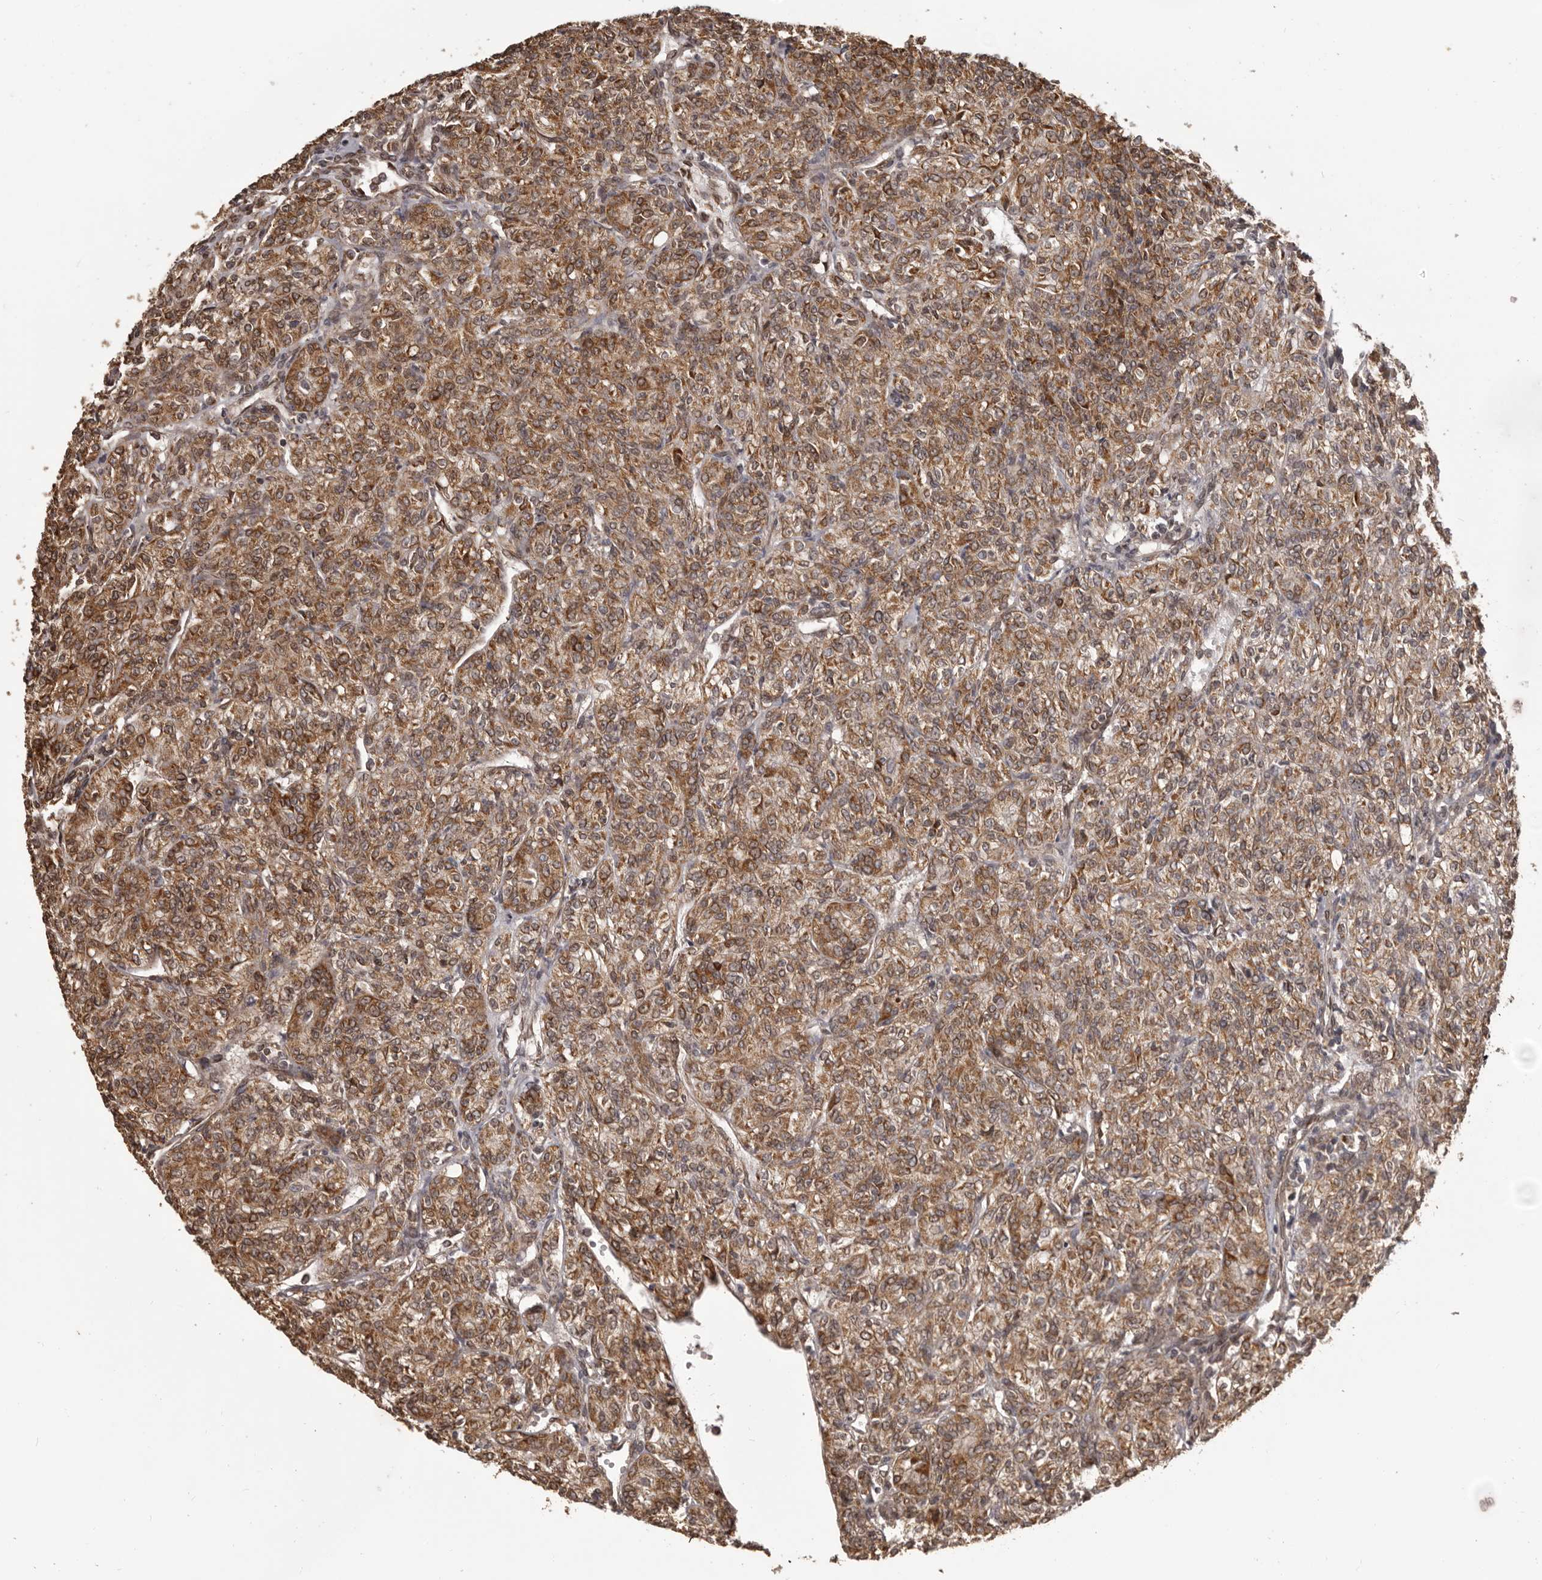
{"staining": {"intensity": "strong", "quantity": ">75%", "location": "cytoplasmic/membranous"}, "tissue": "renal cancer", "cell_type": "Tumor cells", "image_type": "cancer", "snomed": [{"axis": "morphology", "description": "Adenocarcinoma, NOS"}, {"axis": "topography", "description": "Kidney"}], "caption": "Renal cancer stained with DAB immunohistochemistry (IHC) shows high levels of strong cytoplasmic/membranous staining in about >75% of tumor cells.", "gene": "CHRM2", "patient": {"sex": "male", "age": 77}}